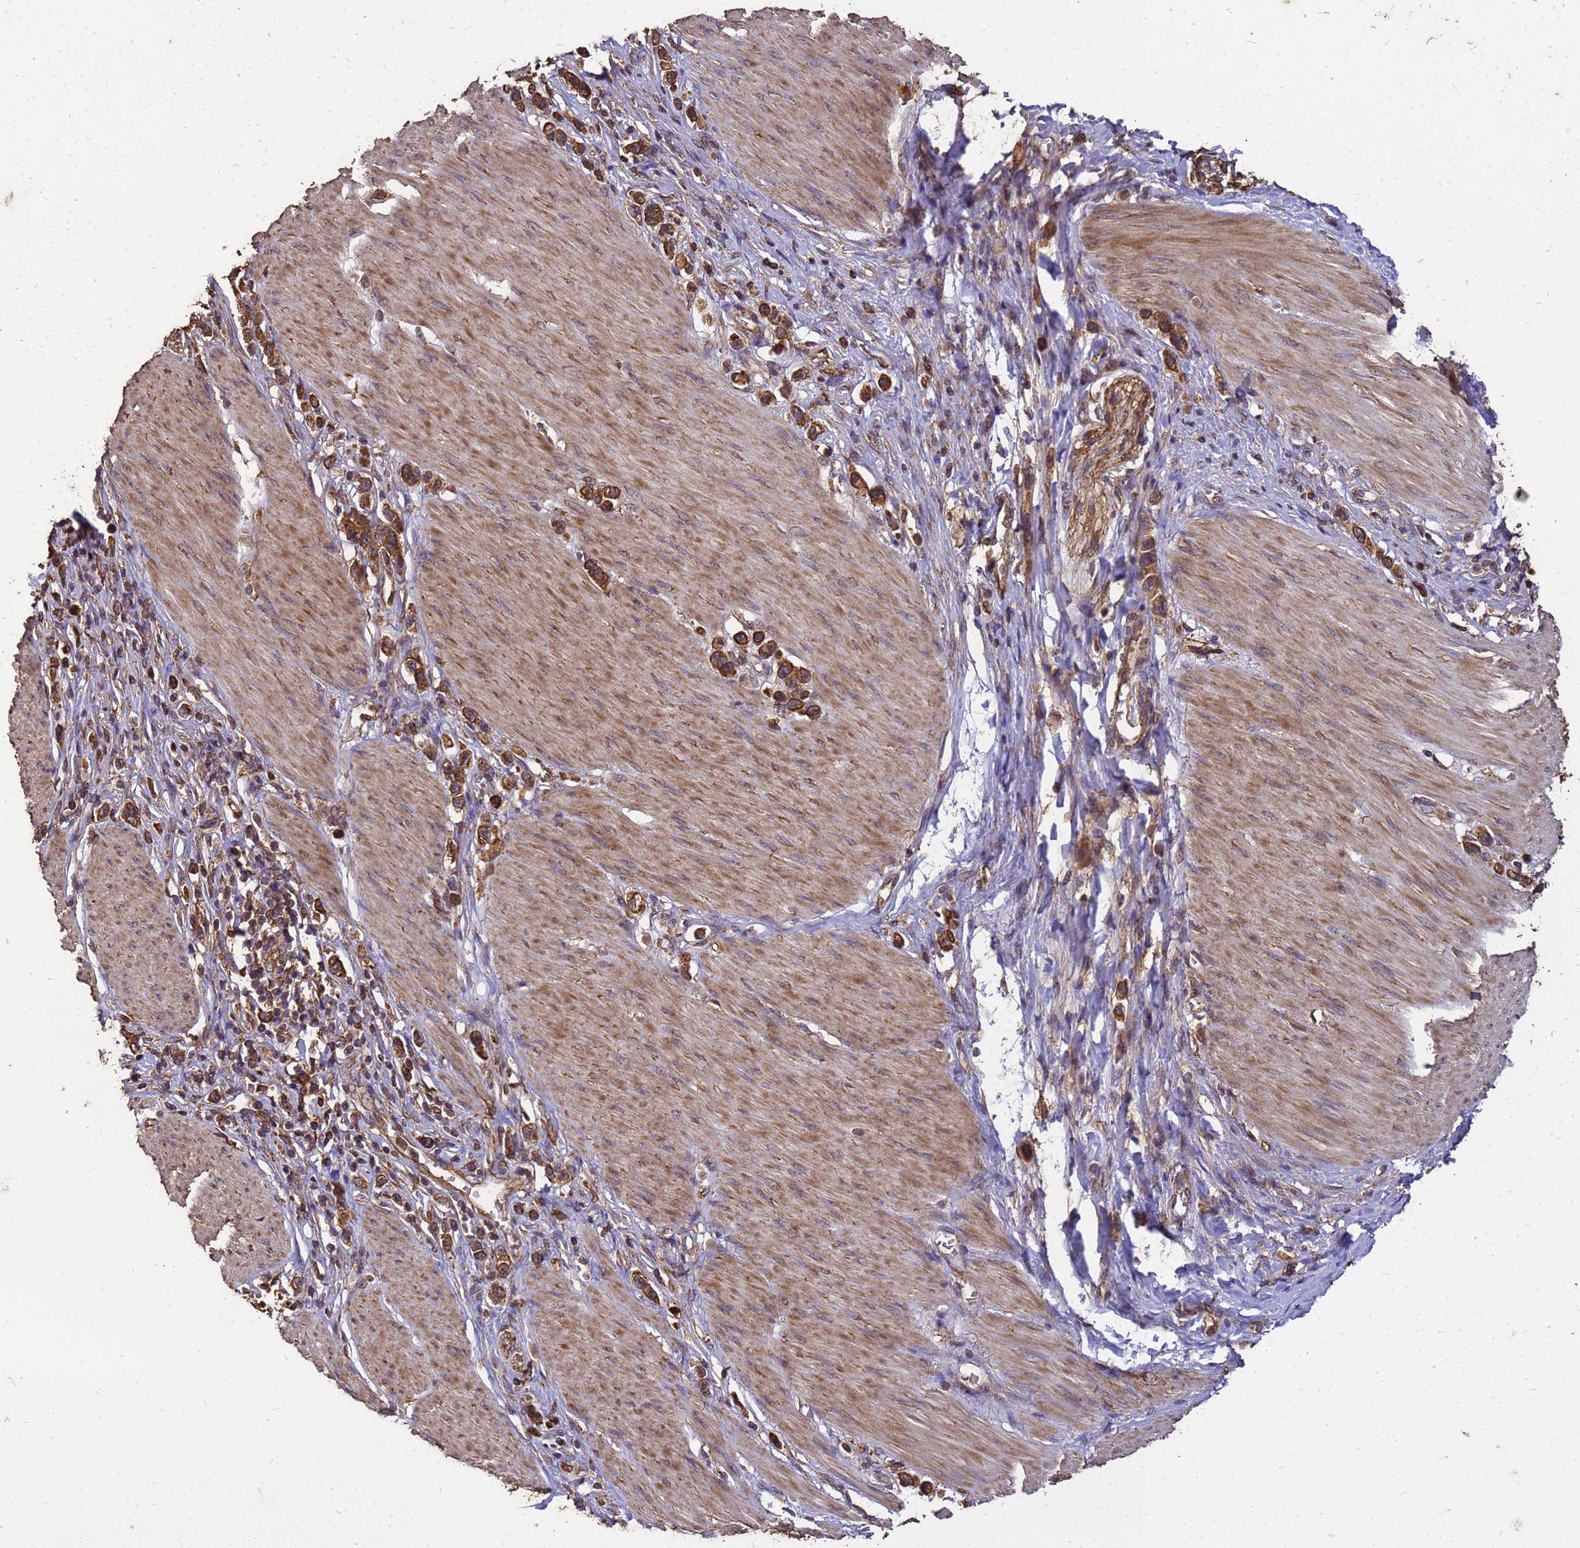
{"staining": {"intensity": "strong", "quantity": ">75%", "location": "cytoplasmic/membranous"}, "tissue": "stomach cancer", "cell_type": "Tumor cells", "image_type": "cancer", "snomed": [{"axis": "morphology", "description": "Adenocarcinoma, NOS"}, {"axis": "topography", "description": "Stomach"}], "caption": "Tumor cells reveal high levels of strong cytoplasmic/membranous staining in about >75% of cells in adenocarcinoma (stomach).", "gene": "ZNF618", "patient": {"sex": "female", "age": 65}}